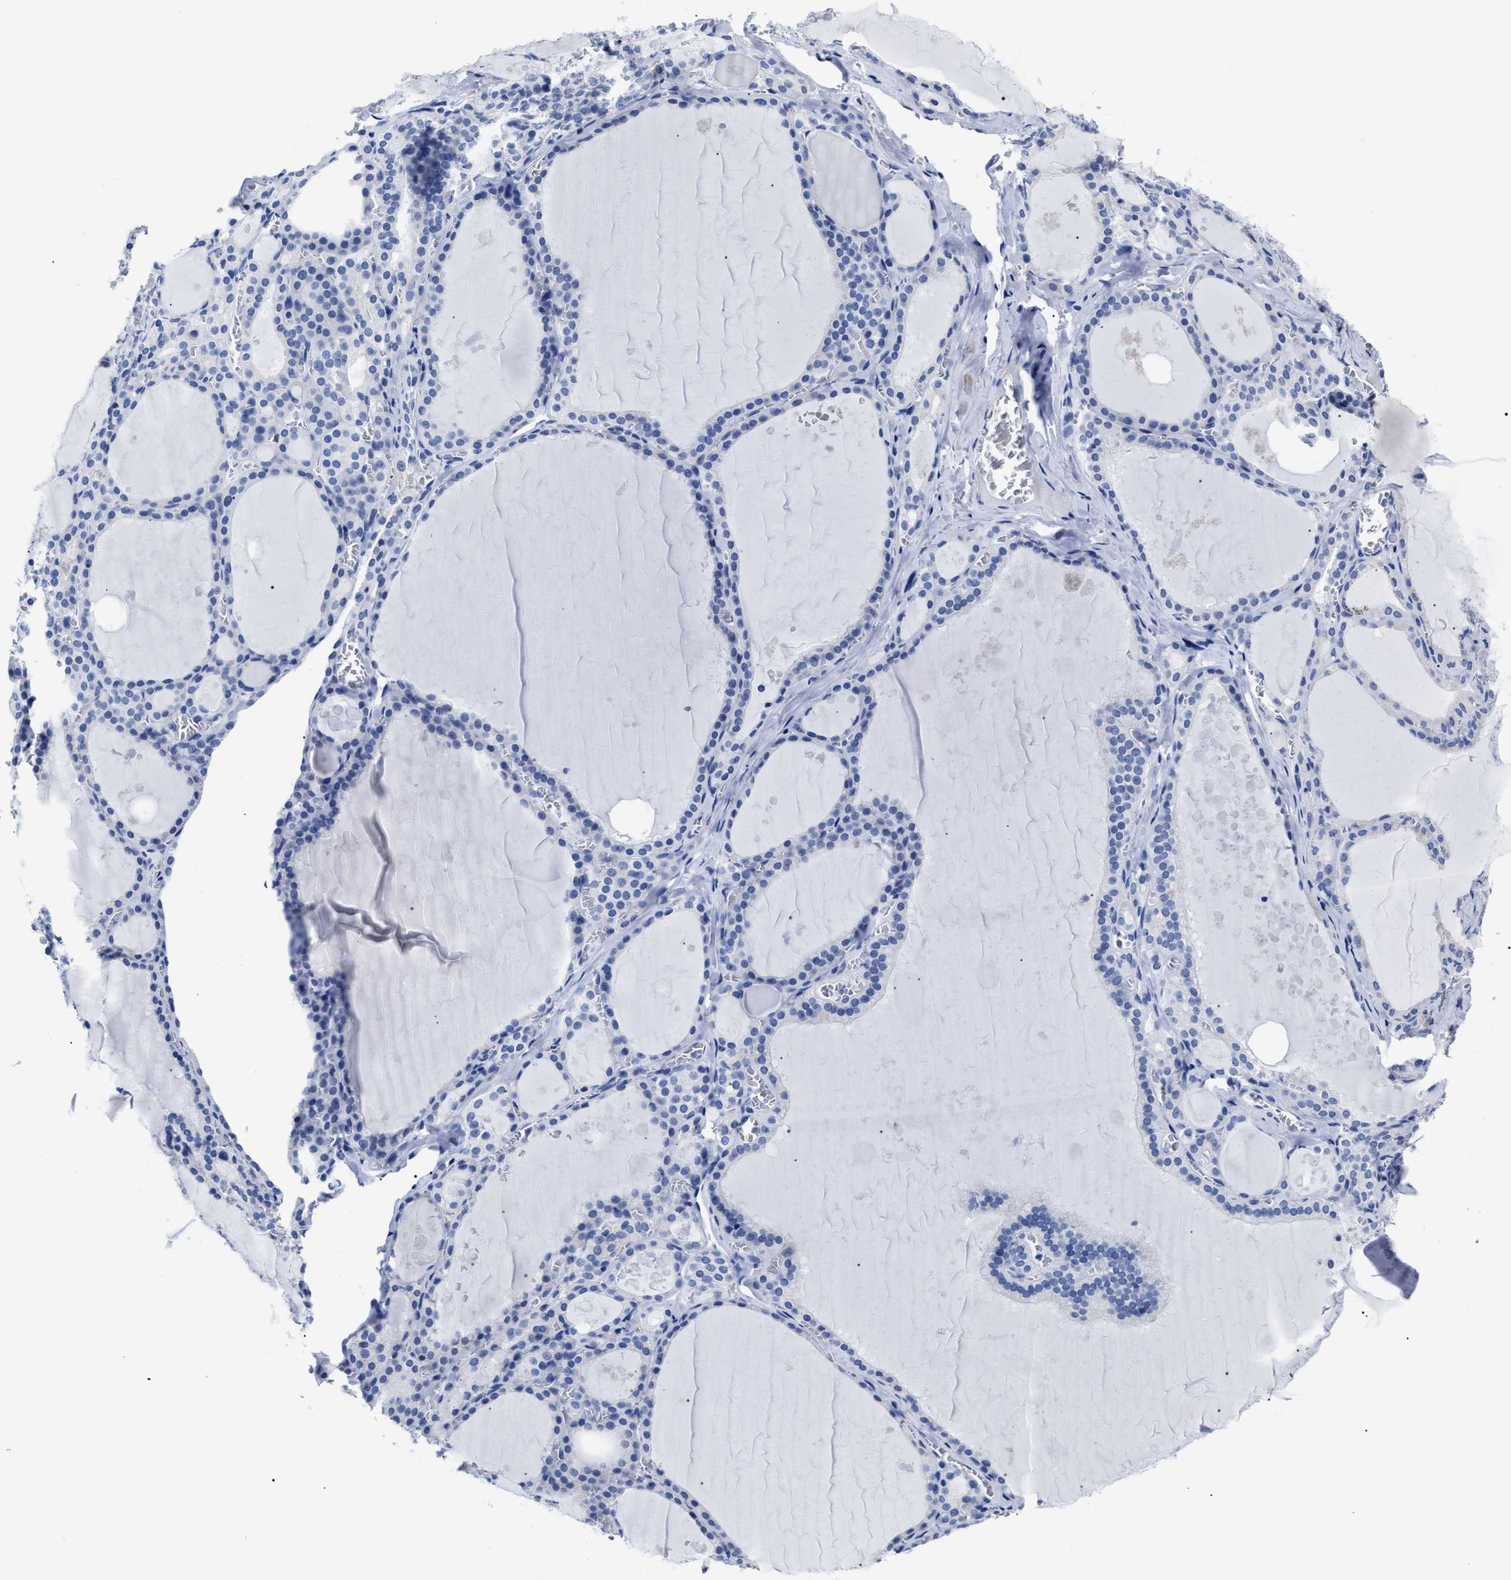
{"staining": {"intensity": "negative", "quantity": "none", "location": "none"}, "tissue": "thyroid gland", "cell_type": "Glandular cells", "image_type": "normal", "snomed": [{"axis": "morphology", "description": "Normal tissue, NOS"}, {"axis": "topography", "description": "Thyroid gland"}], "caption": "Immunohistochemical staining of normal thyroid gland shows no significant expression in glandular cells. (DAB (3,3'-diaminobenzidine) IHC with hematoxylin counter stain).", "gene": "ALPG", "patient": {"sex": "male", "age": 56}}